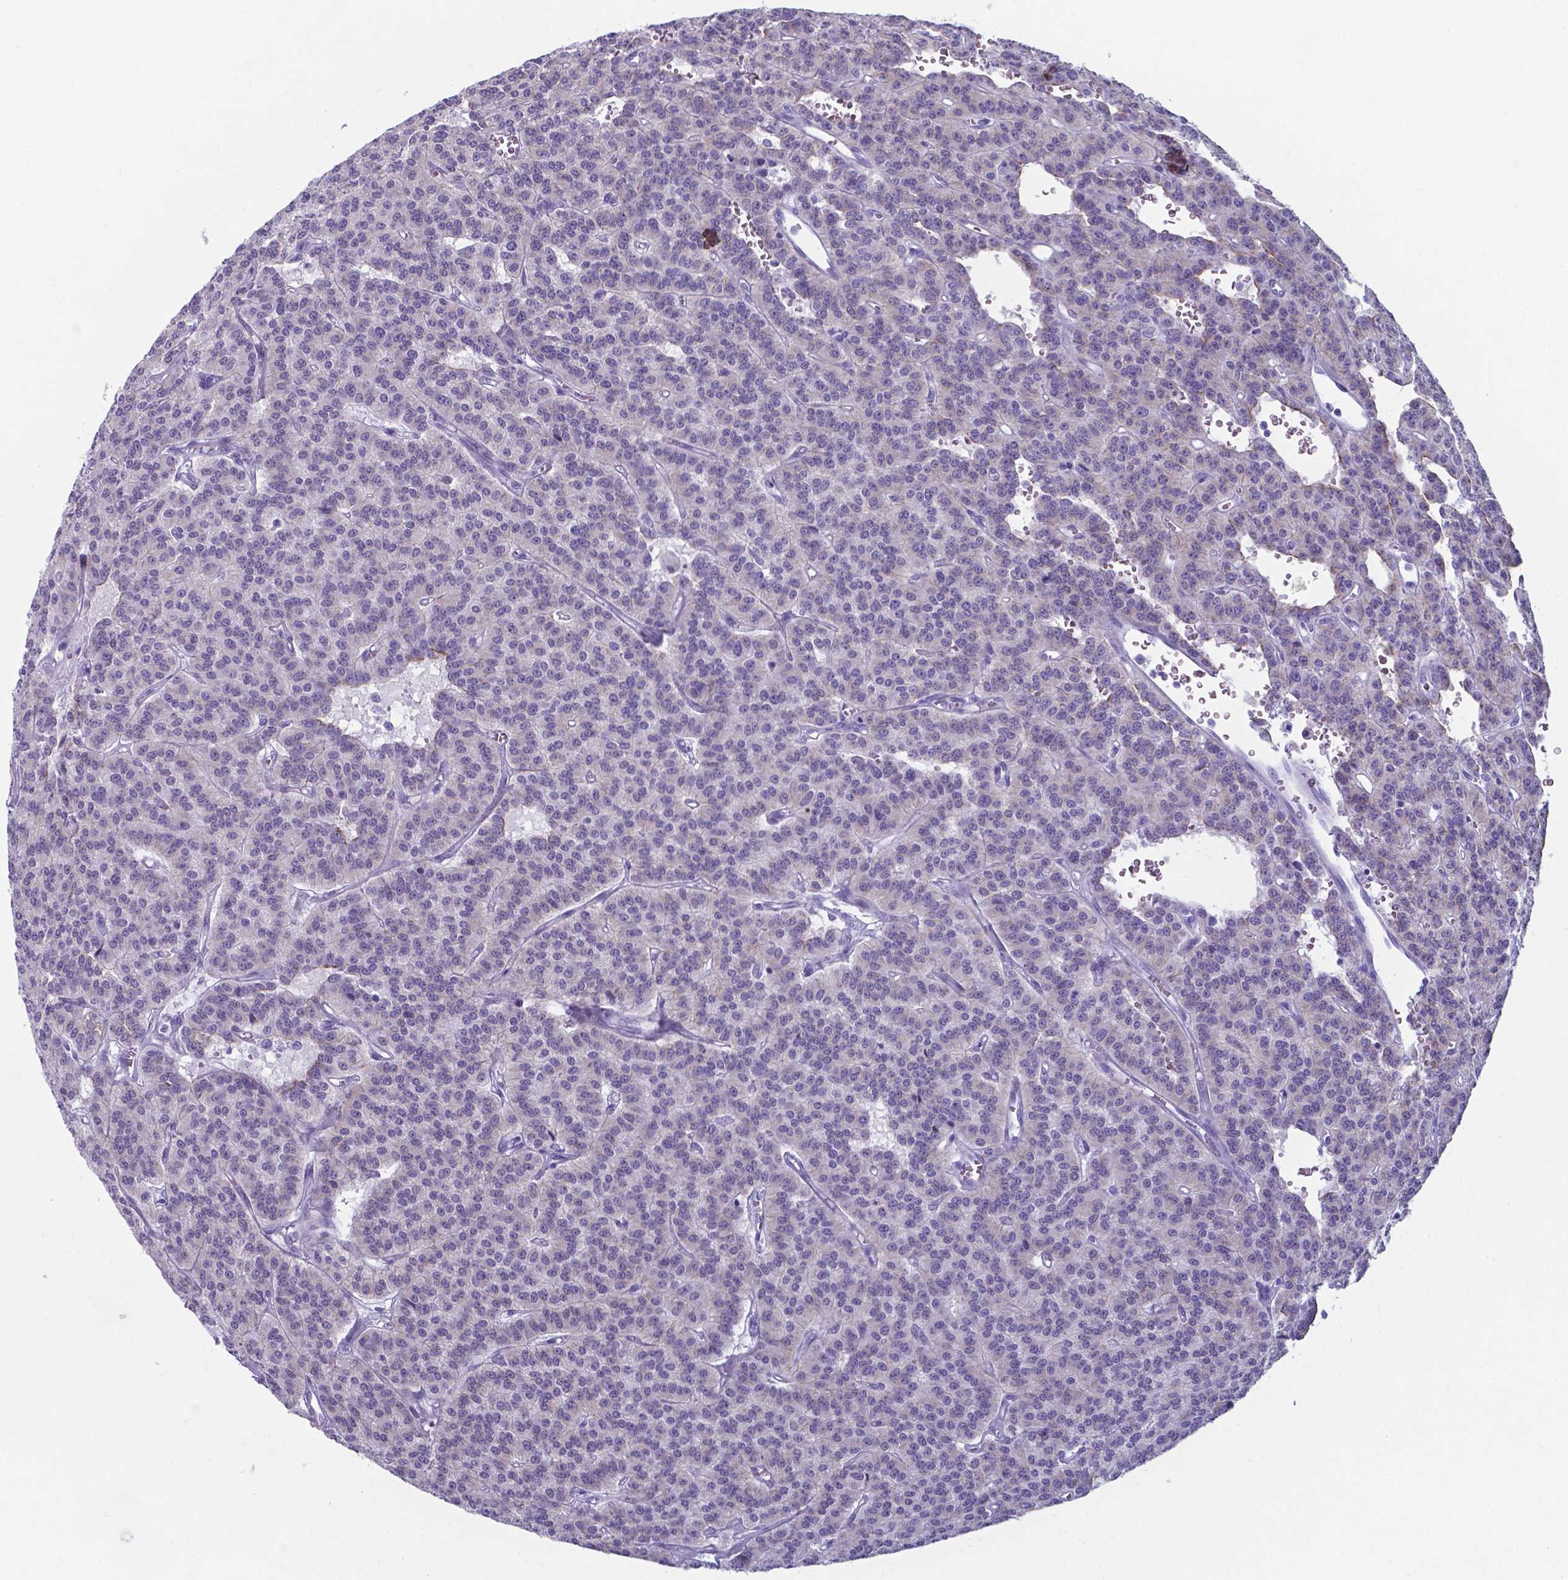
{"staining": {"intensity": "moderate", "quantity": ">75%", "location": "cytoplasmic/membranous"}, "tissue": "carcinoid", "cell_type": "Tumor cells", "image_type": "cancer", "snomed": [{"axis": "morphology", "description": "Carcinoid, malignant, NOS"}, {"axis": "topography", "description": "Lung"}], "caption": "Tumor cells exhibit moderate cytoplasmic/membranous staining in approximately >75% of cells in carcinoid (malignant).", "gene": "AP5B1", "patient": {"sex": "female", "age": 71}}